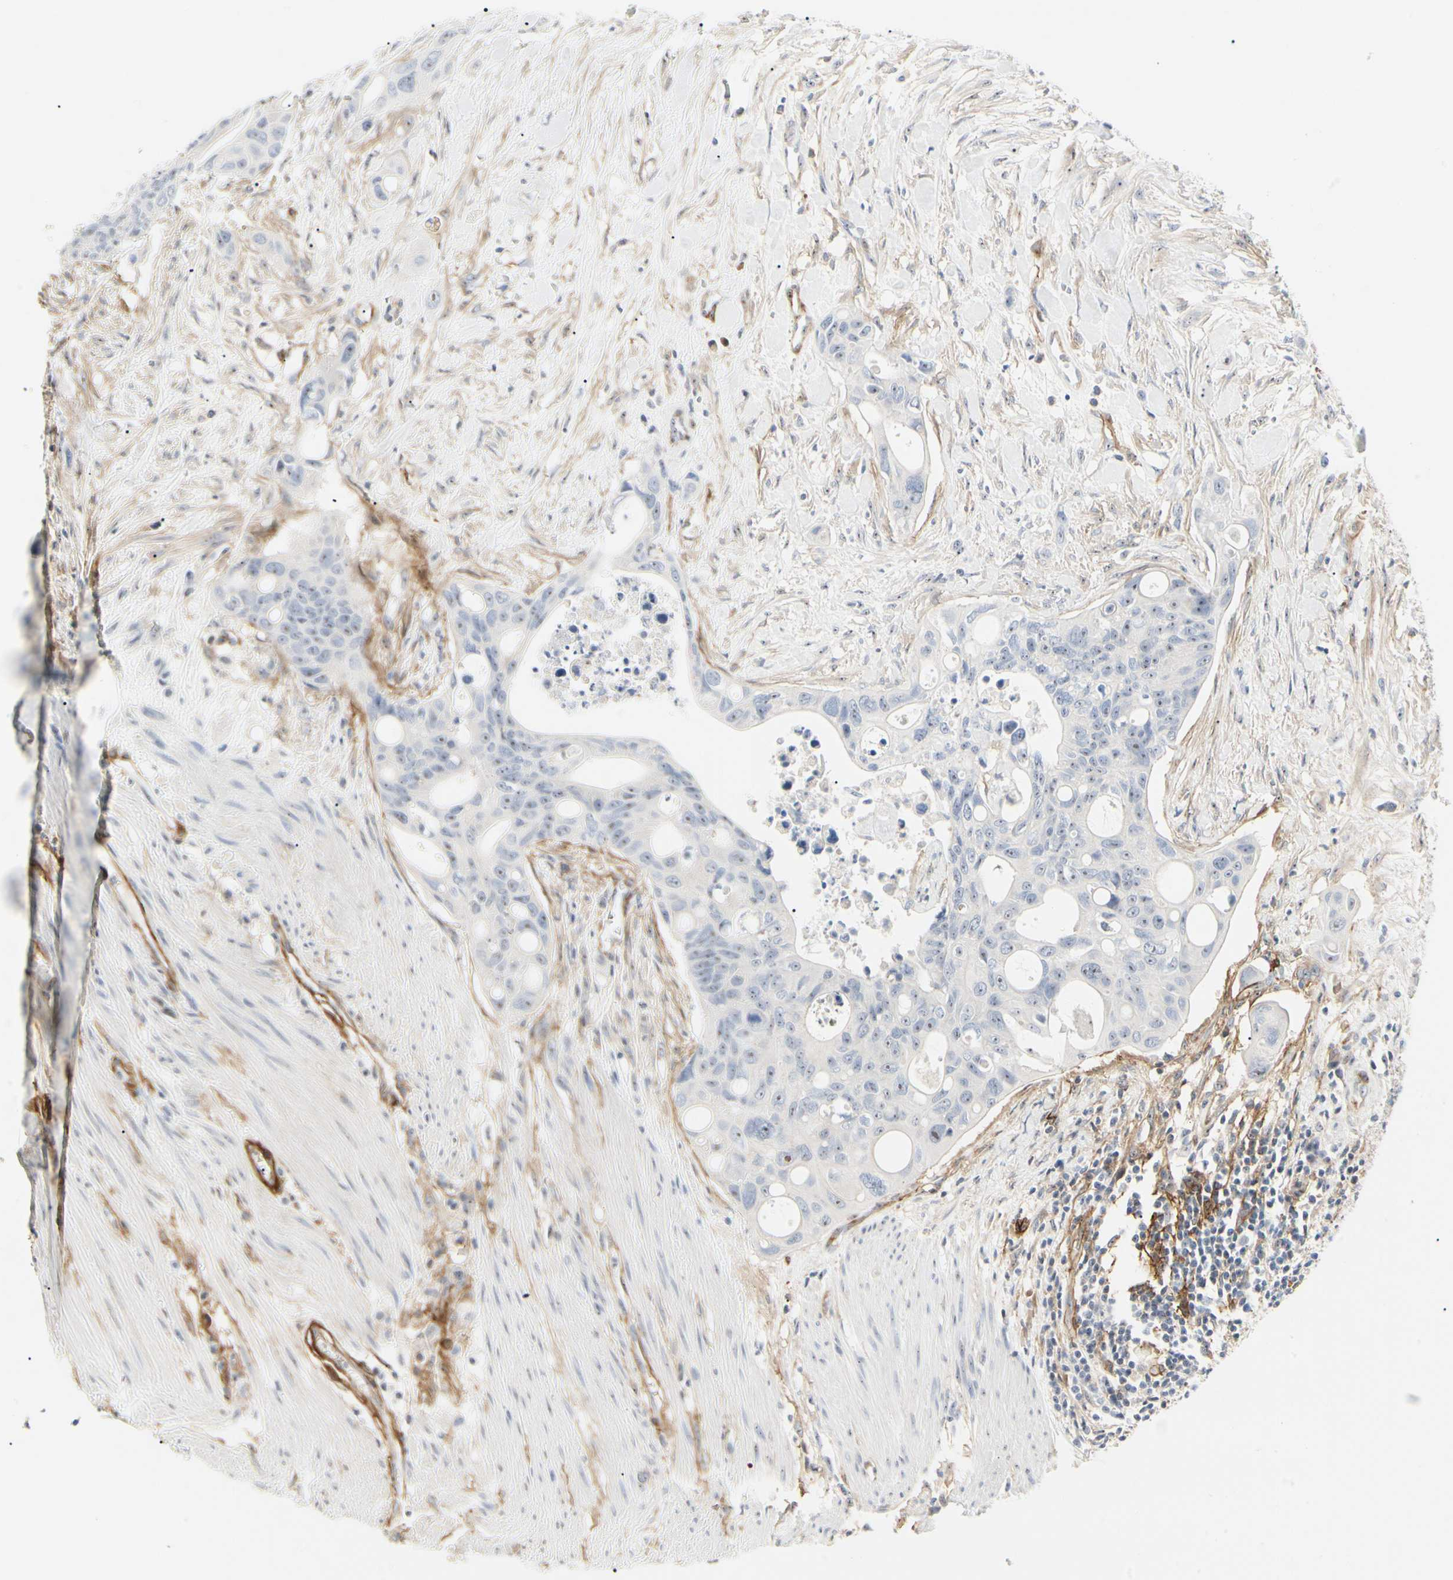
{"staining": {"intensity": "weak", "quantity": "<25%", "location": "nuclear"}, "tissue": "colorectal cancer", "cell_type": "Tumor cells", "image_type": "cancer", "snomed": [{"axis": "morphology", "description": "Adenocarcinoma, NOS"}, {"axis": "topography", "description": "Colon"}], "caption": "The image displays no significant expression in tumor cells of colorectal cancer. (DAB IHC visualized using brightfield microscopy, high magnification).", "gene": "GGT5", "patient": {"sex": "female", "age": 57}}